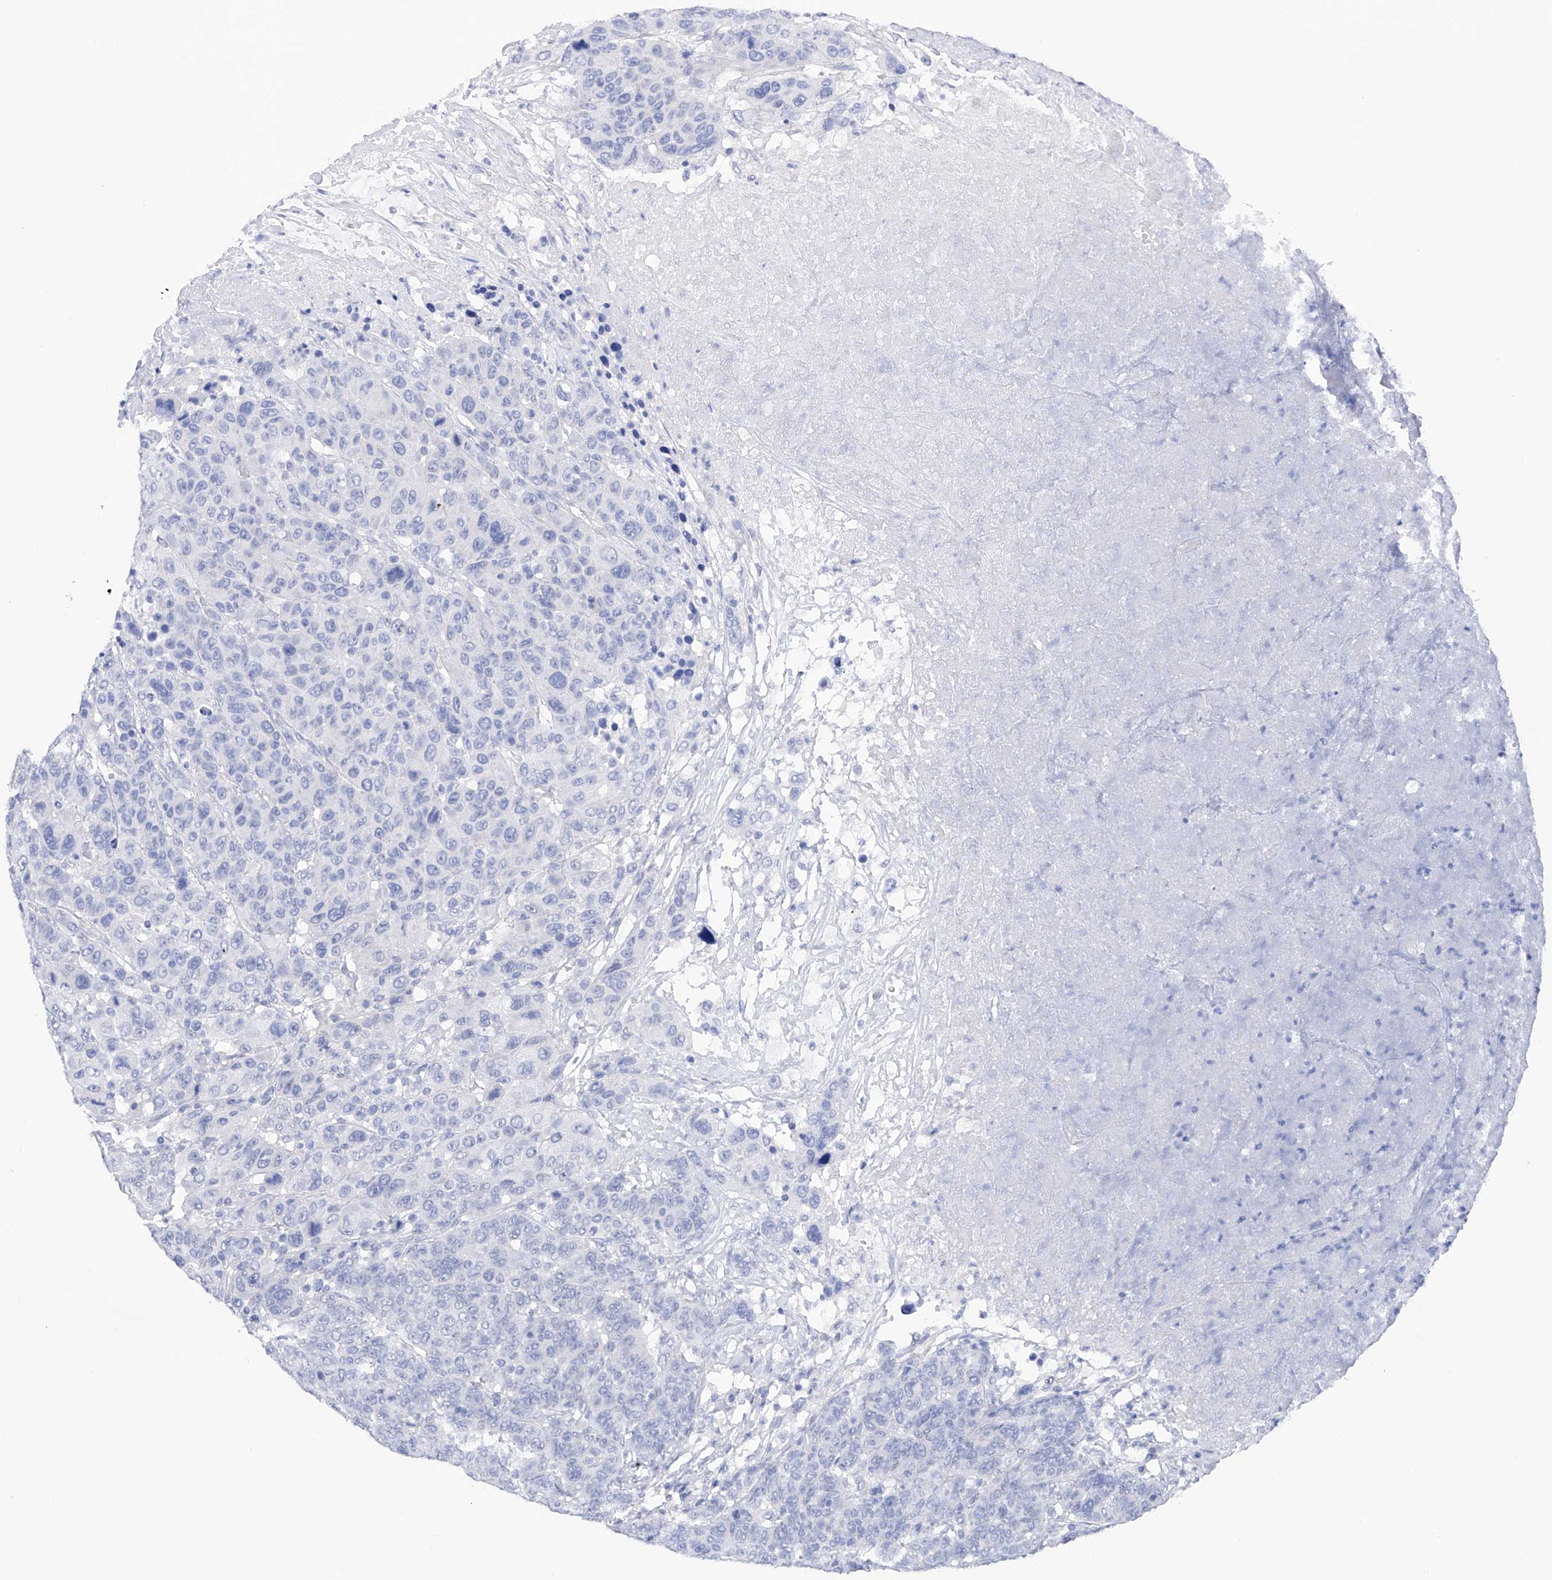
{"staining": {"intensity": "negative", "quantity": "none", "location": "none"}, "tissue": "breast cancer", "cell_type": "Tumor cells", "image_type": "cancer", "snomed": [{"axis": "morphology", "description": "Duct carcinoma"}, {"axis": "topography", "description": "Breast"}], "caption": "The IHC photomicrograph has no significant staining in tumor cells of breast intraductal carcinoma tissue.", "gene": "FLG", "patient": {"sex": "female", "age": 37}}